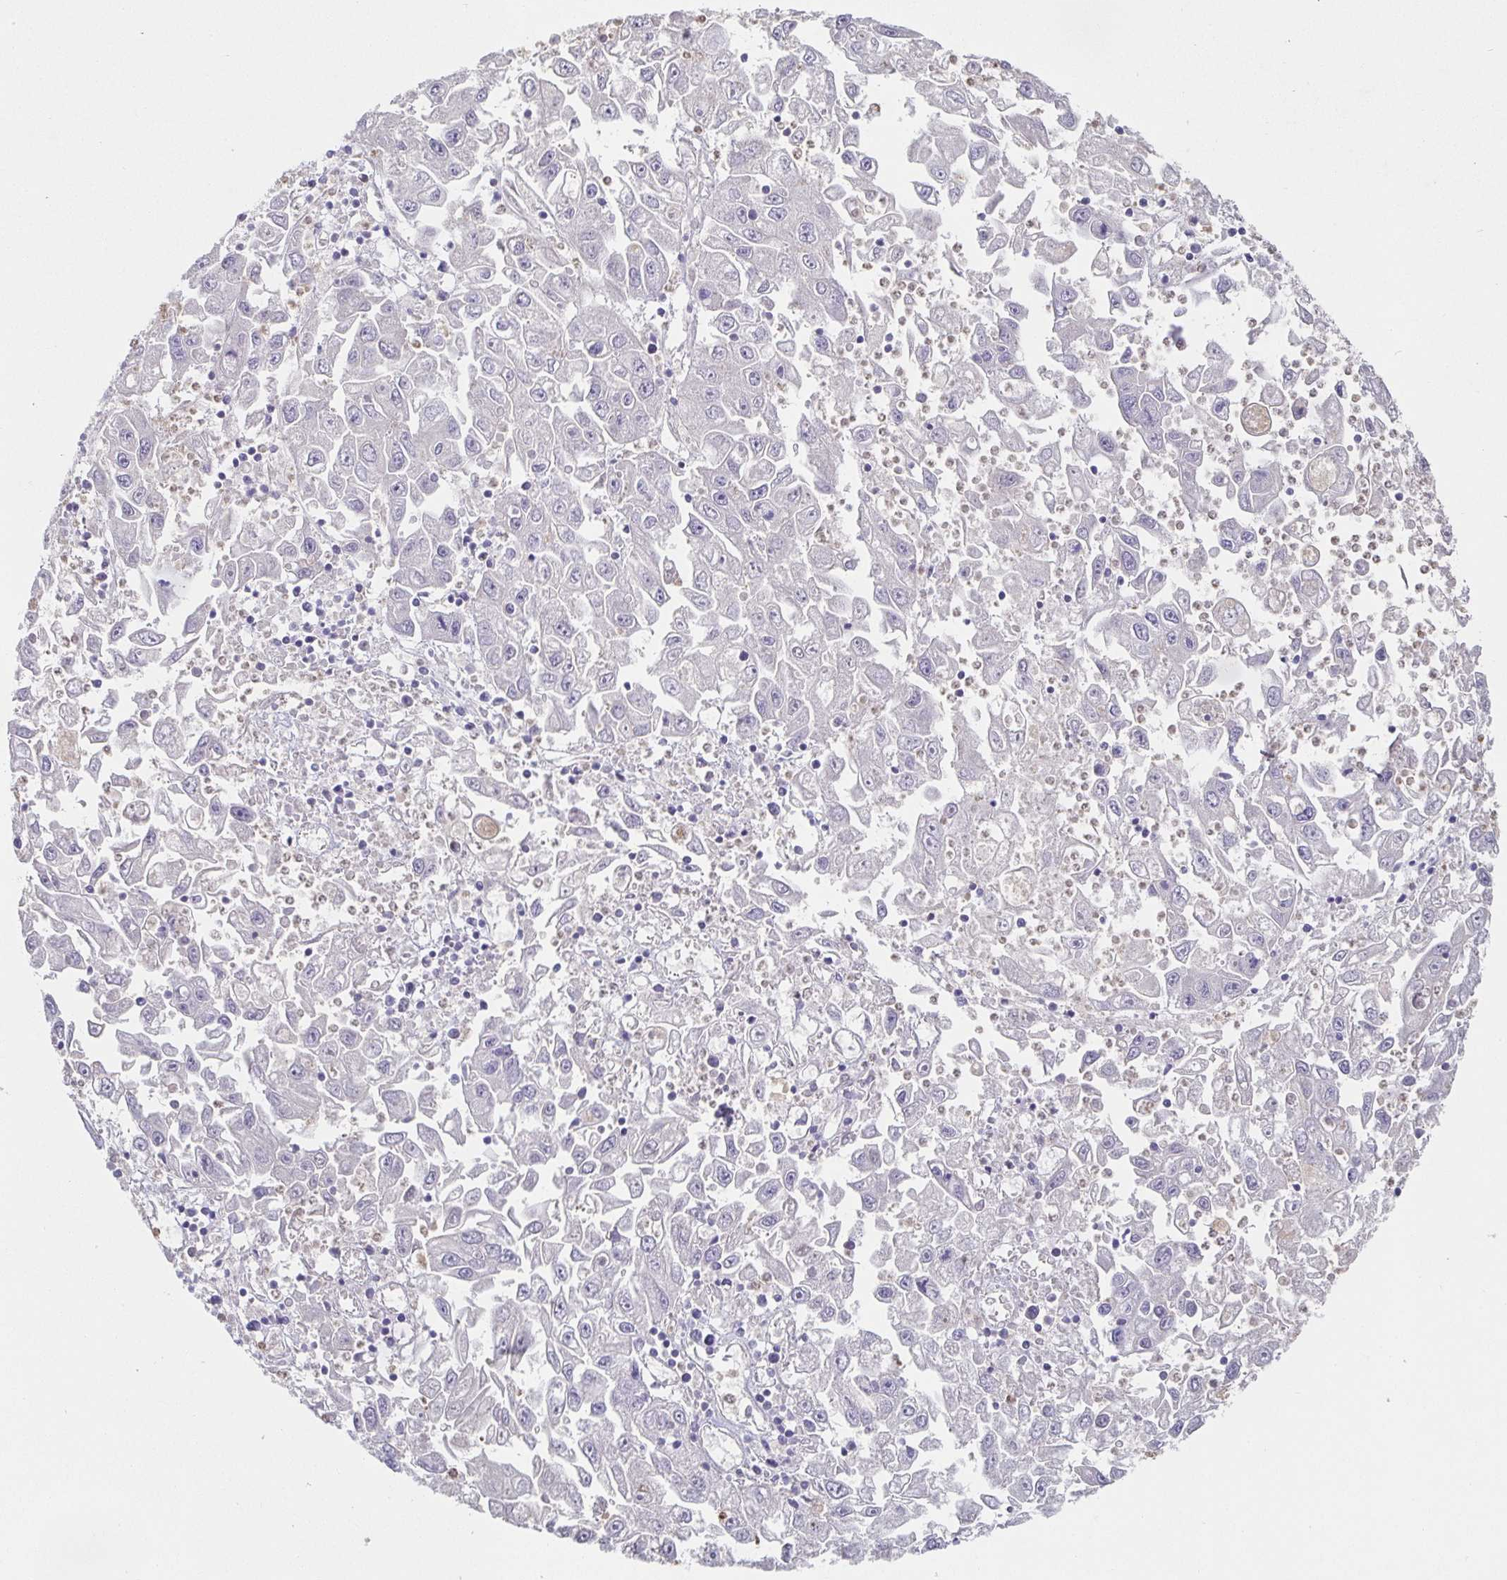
{"staining": {"intensity": "negative", "quantity": "none", "location": "none"}, "tissue": "endometrial cancer", "cell_type": "Tumor cells", "image_type": "cancer", "snomed": [{"axis": "morphology", "description": "Adenocarcinoma, NOS"}, {"axis": "topography", "description": "Uterus"}], "caption": "Endometrial cancer was stained to show a protein in brown. There is no significant staining in tumor cells.", "gene": "PIWIL3", "patient": {"sex": "female", "age": 62}}